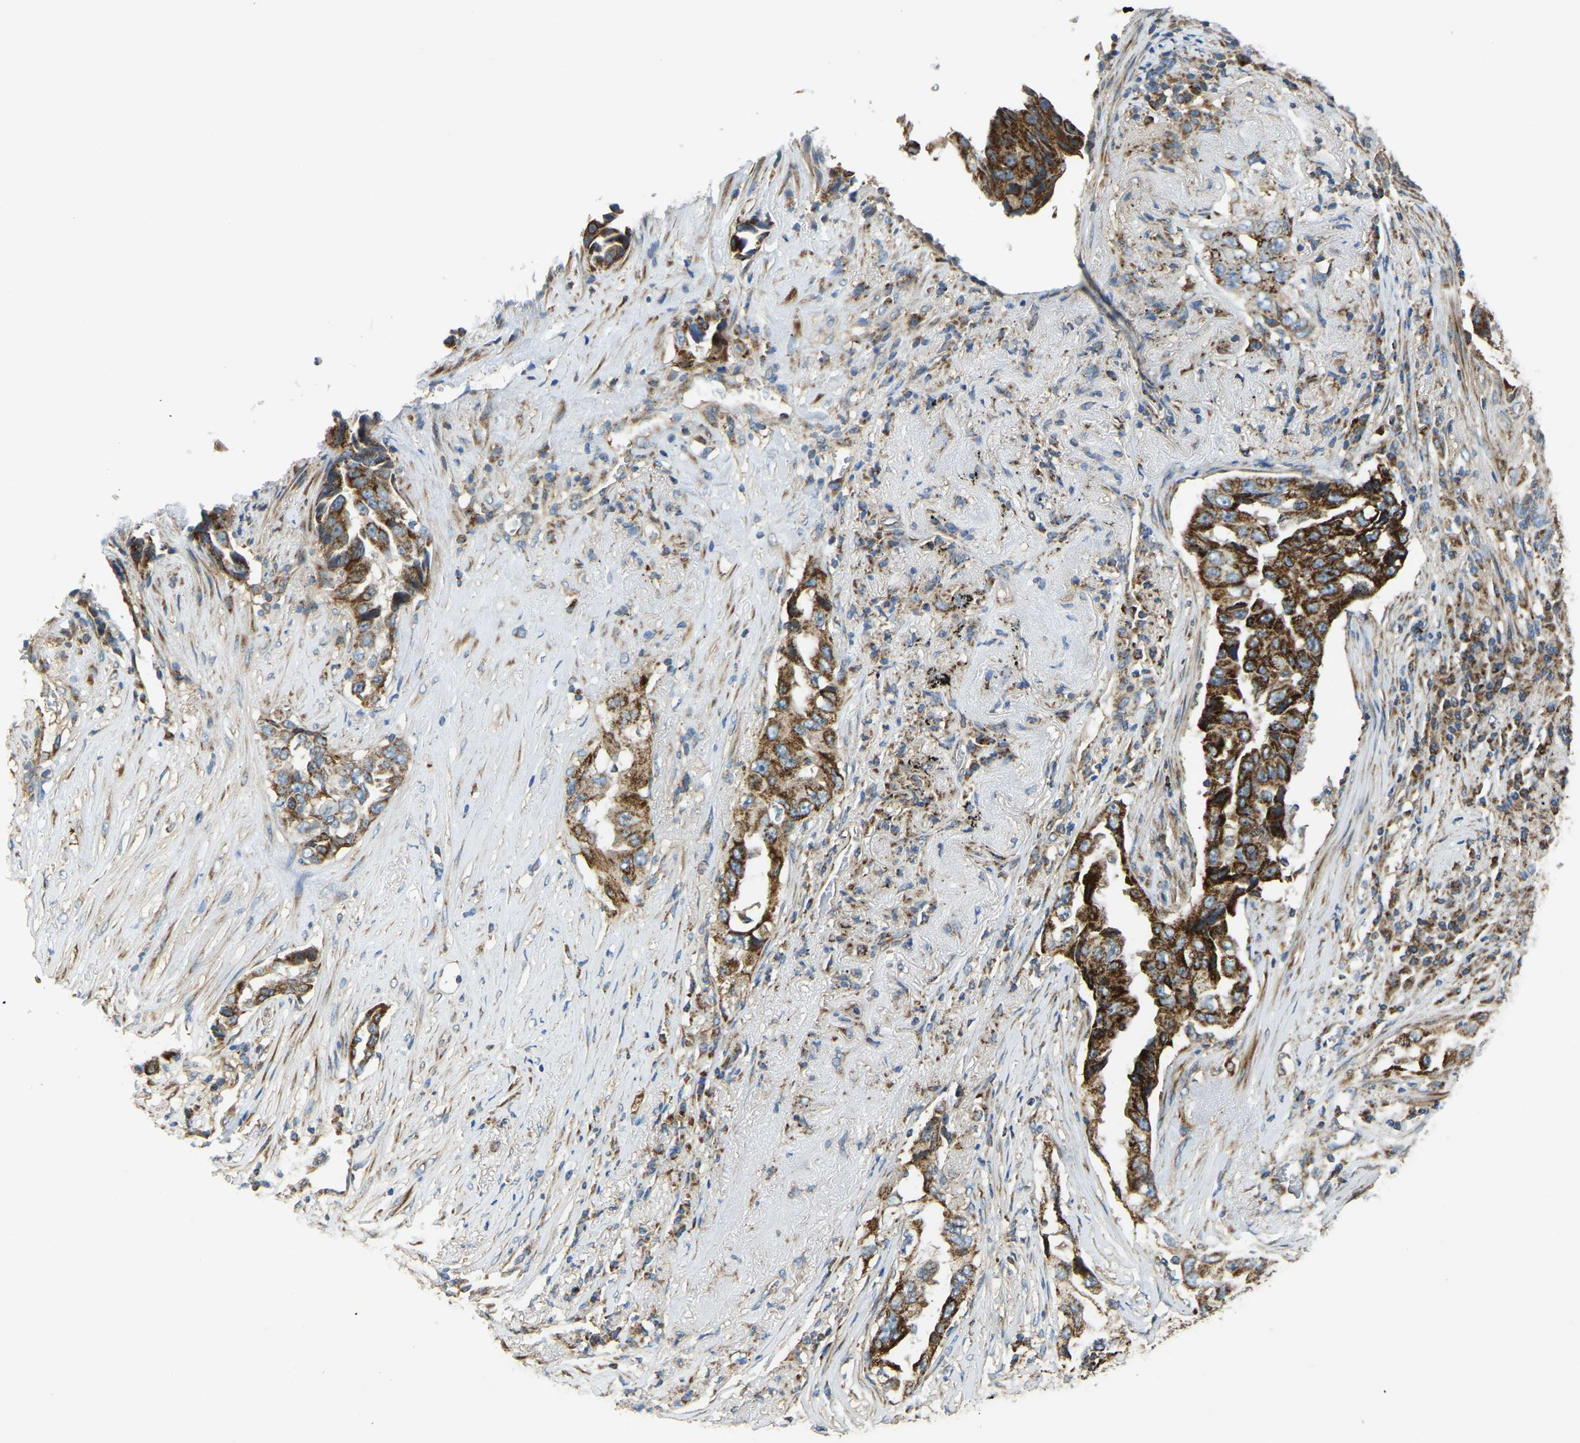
{"staining": {"intensity": "strong", "quantity": ">75%", "location": "cytoplasmic/membranous"}, "tissue": "lung cancer", "cell_type": "Tumor cells", "image_type": "cancer", "snomed": [{"axis": "morphology", "description": "Adenocarcinoma, NOS"}, {"axis": "topography", "description": "Lung"}], "caption": "Immunohistochemistry (IHC) (DAB (3,3'-diaminobenzidine)) staining of human lung cancer displays strong cytoplasmic/membranous protein staining in about >75% of tumor cells.", "gene": "PSMD7", "patient": {"sex": "female", "age": 51}}